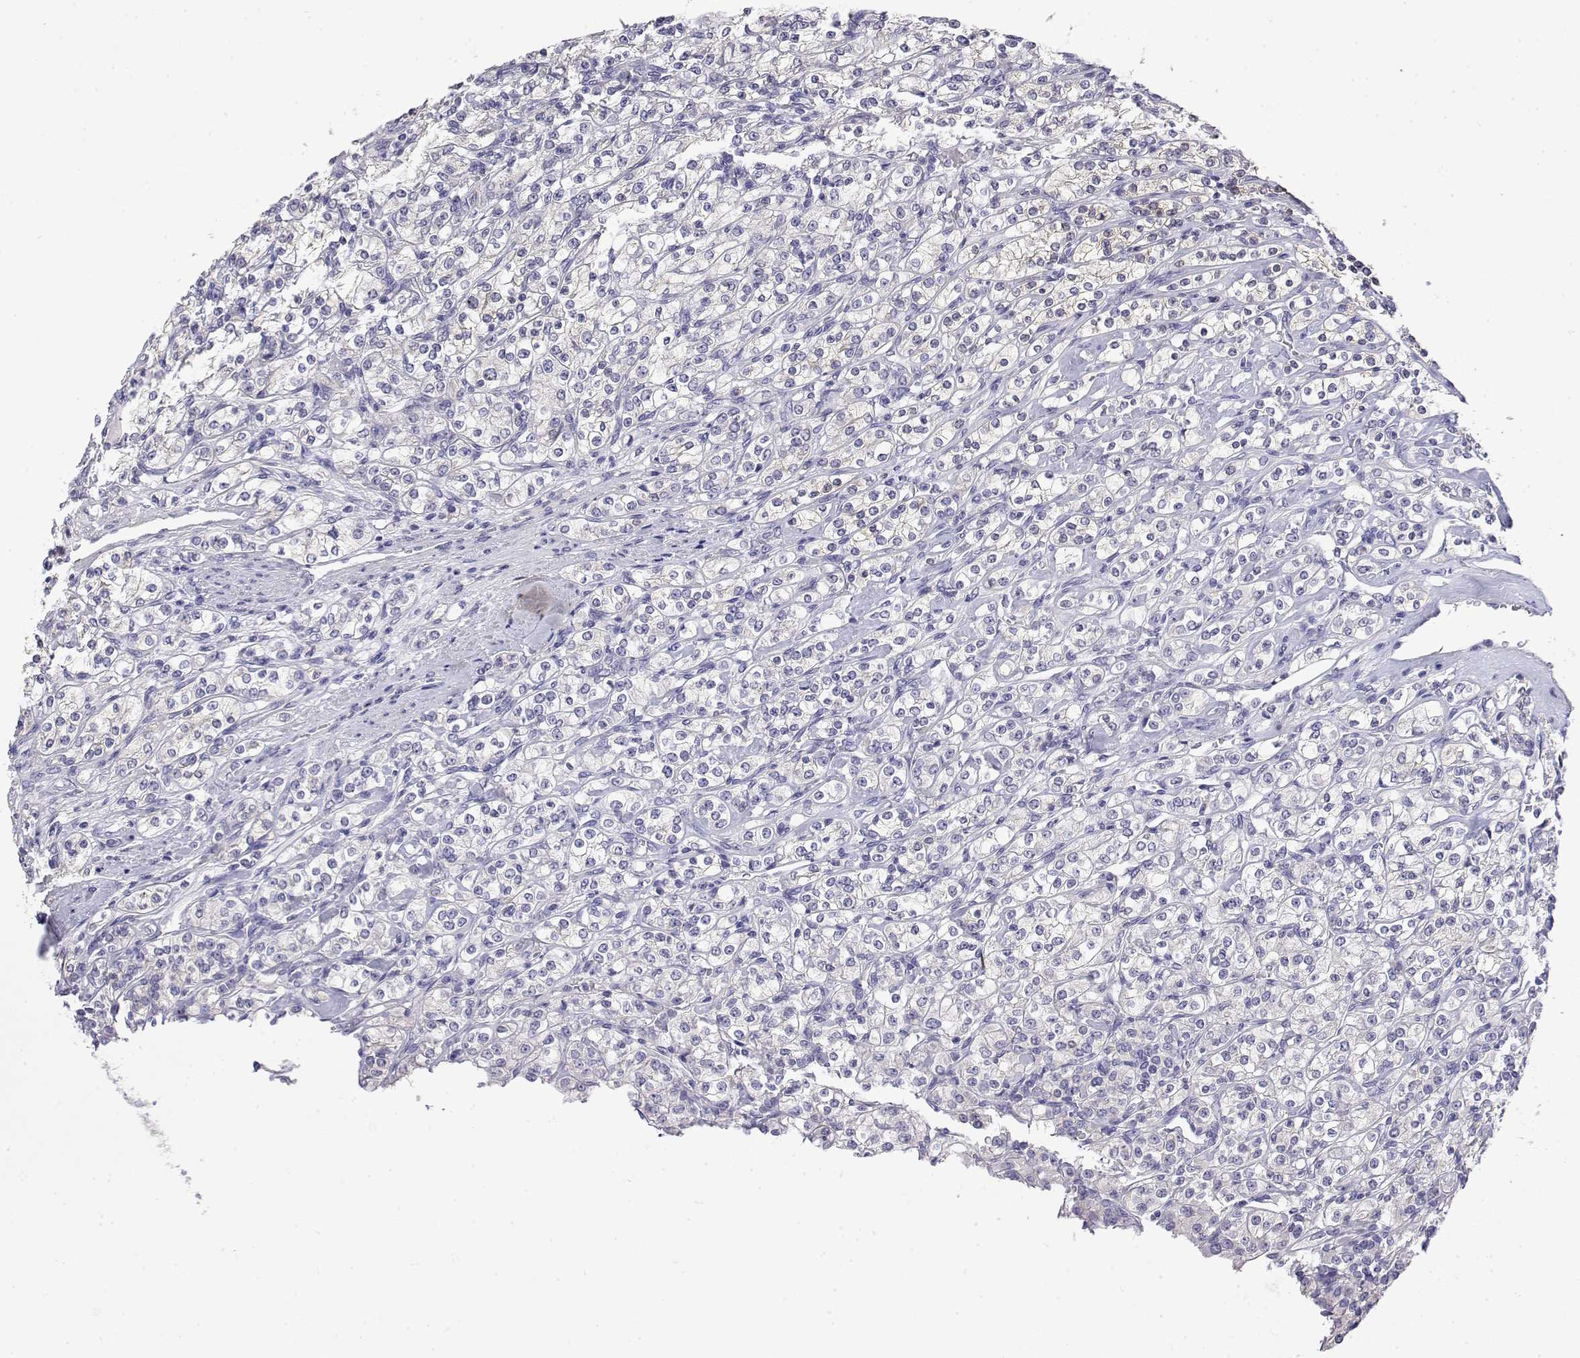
{"staining": {"intensity": "negative", "quantity": "none", "location": "none"}, "tissue": "renal cancer", "cell_type": "Tumor cells", "image_type": "cancer", "snomed": [{"axis": "morphology", "description": "Adenocarcinoma, NOS"}, {"axis": "topography", "description": "Kidney"}], "caption": "The image shows no staining of tumor cells in renal adenocarcinoma.", "gene": "LY6D", "patient": {"sex": "male", "age": 77}}